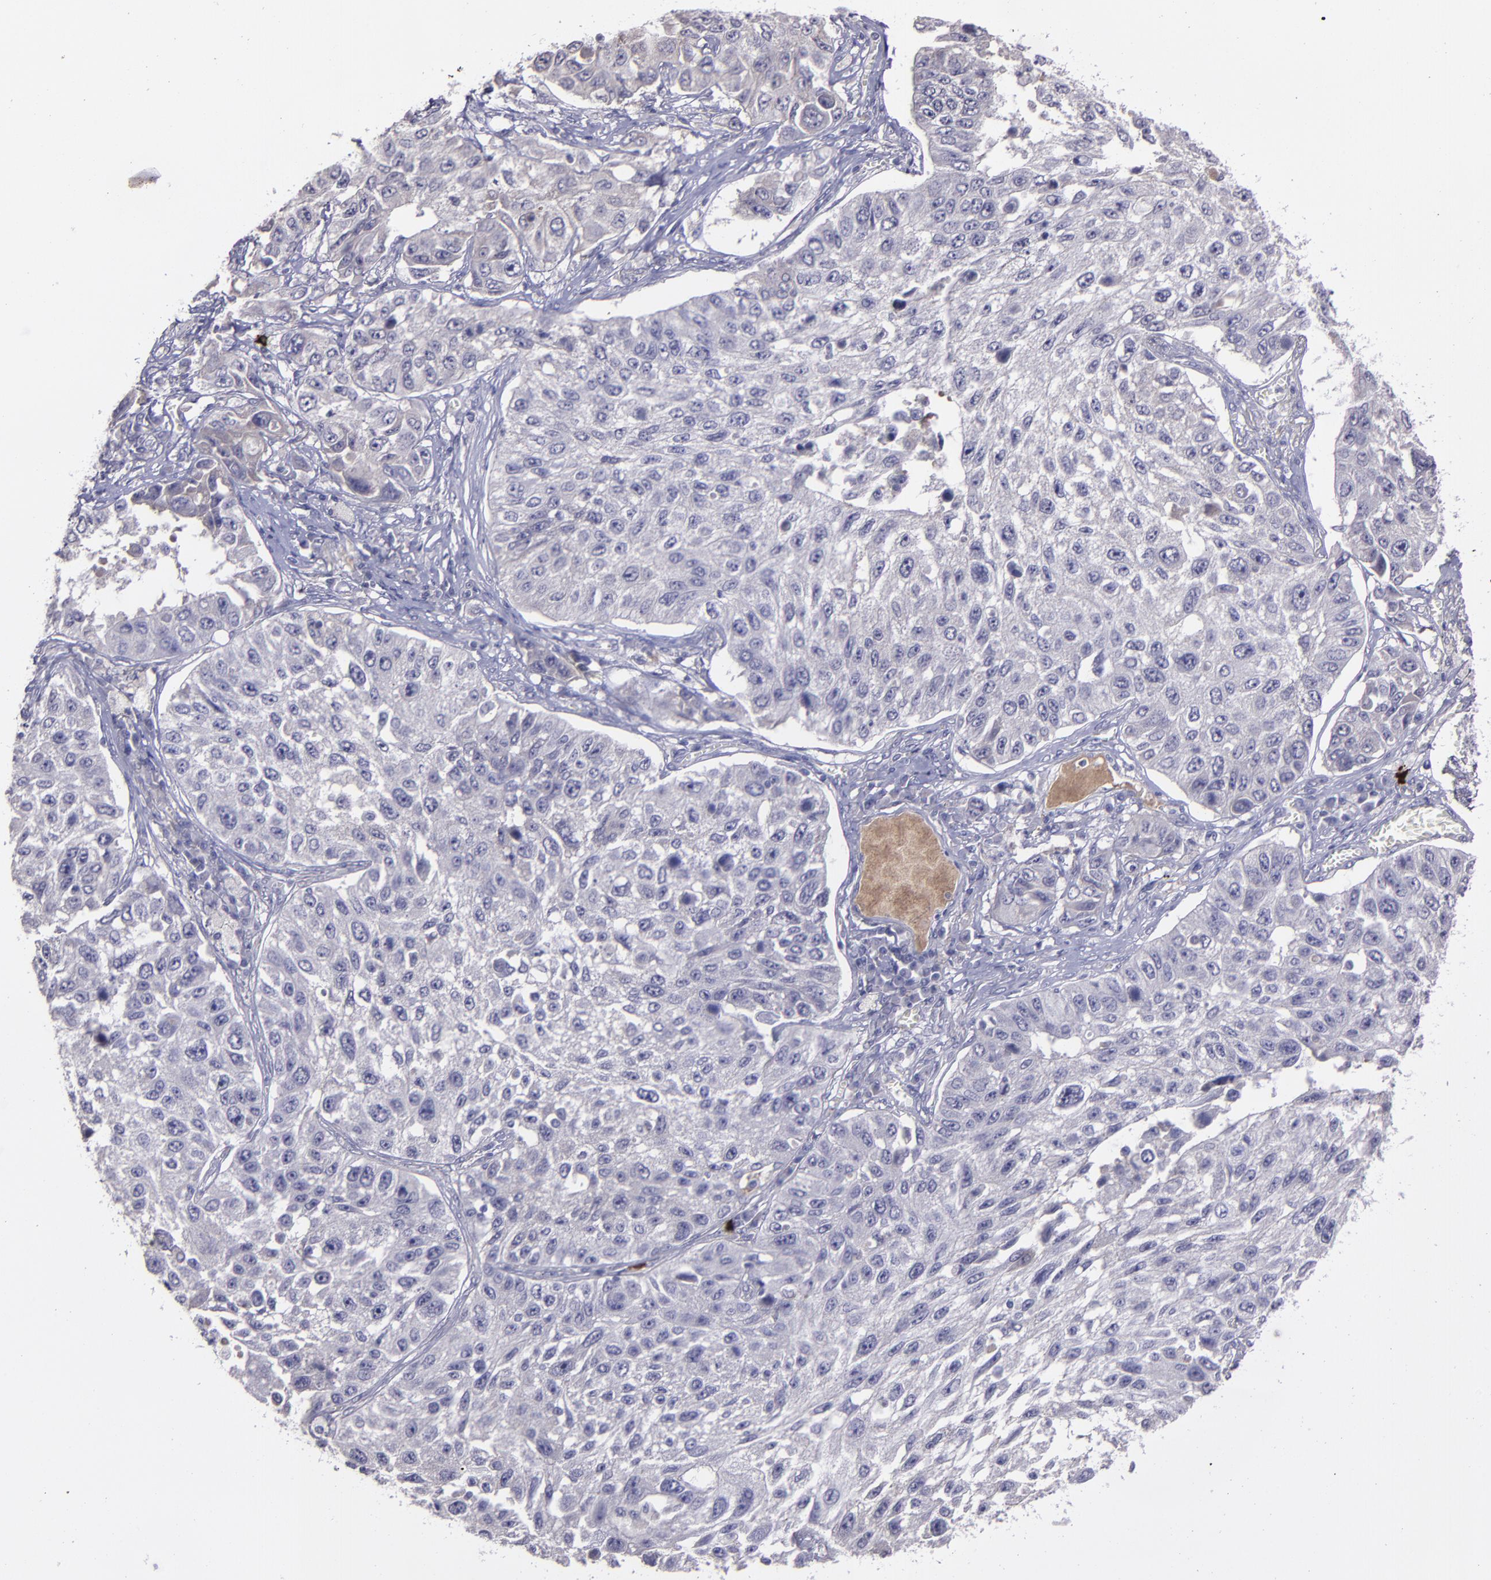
{"staining": {"intensity": "weak", "quantity": "<25%", "location": "cytoplasmic/membranous"}, "tissue": "lung cancer", "cell_type": "Tumor cells", "image_type": "cancer", "snomed": [{"axis": "morphology", "description": "Squamous cell carcinoma, NOS"}, {"axis": "topography", "description": "Lung"}], "caption": "Immunohistochemistry of lung squamous cell carcinoma displays no expression in tumor cells. Brightfield microscopy of immunohistochemistry stained with DAB (brown) and hematoxylin (blue), captured at high magnification.", "gene": "MASP1", "patient": {"sex": "male", "age": 71}}